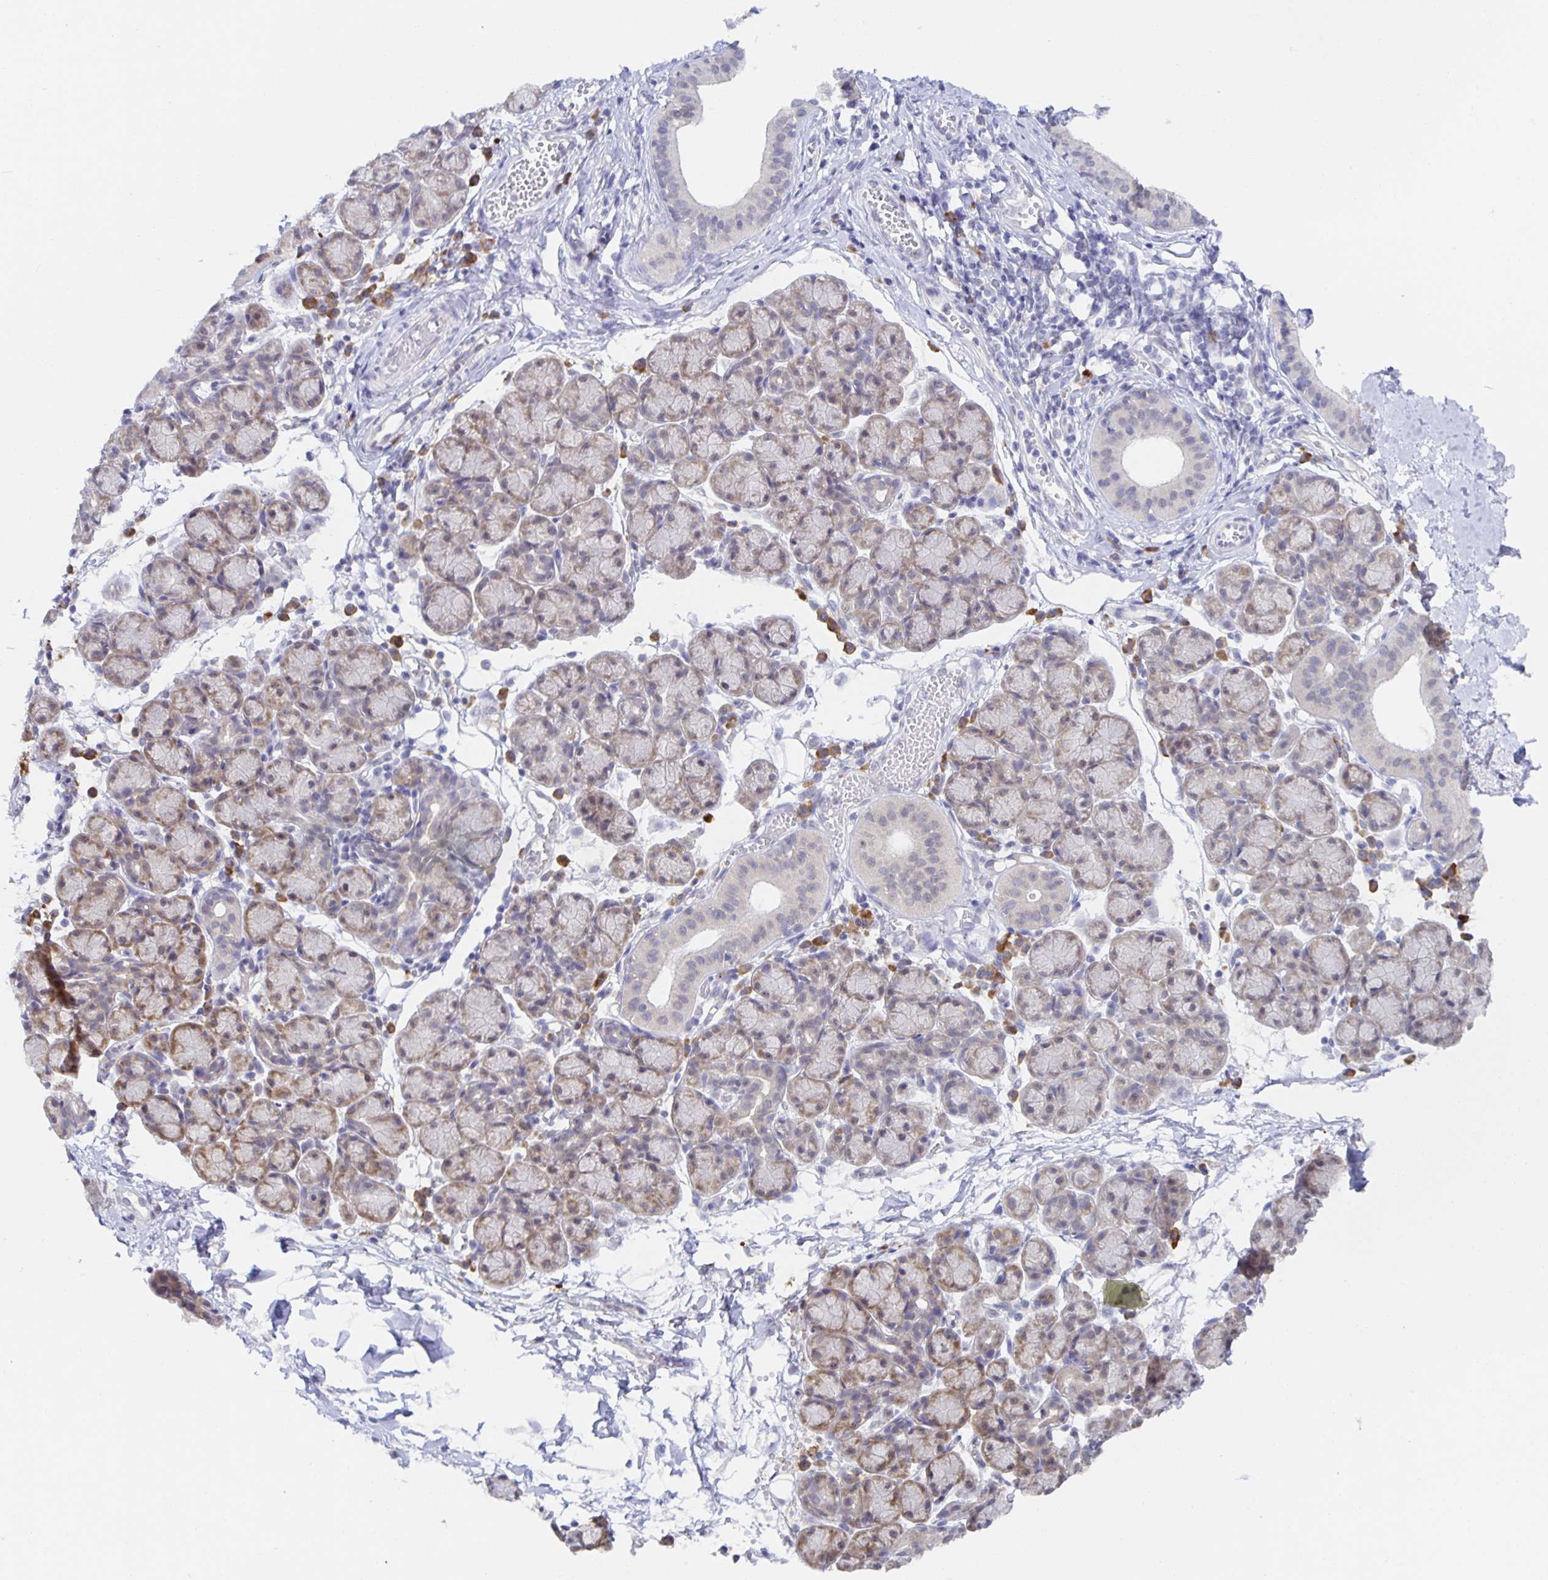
{"staining": {"intensity": "weak", "quantity": "25%-75%", "location": "cytoplasmic/membranous"}, "tissue": "salivary gland", "cell_type": "Glandular cells", "image_type": "normal", "snomed": [{"axis": "morphology", "description": "Normal tissue, NOS"}, {"axis": "morphology", "description": "Inflammation, NOS"}, {"axis": "topography", "description": "Lymph node"}, {"axis": "topography", "description": "Salivary gland"}], "caption": "IHC photomicrograph of benign salivary gland: human salivary gland stained using immunohistochemistry shows low levels of weak protein expression localized specifically in the cytoplasmic/membranous of glandular cells, appearing as a cytoplasmic/membranous brown color.", "gene": "BAD", "patient": {"sex": "male", "age": 3}}